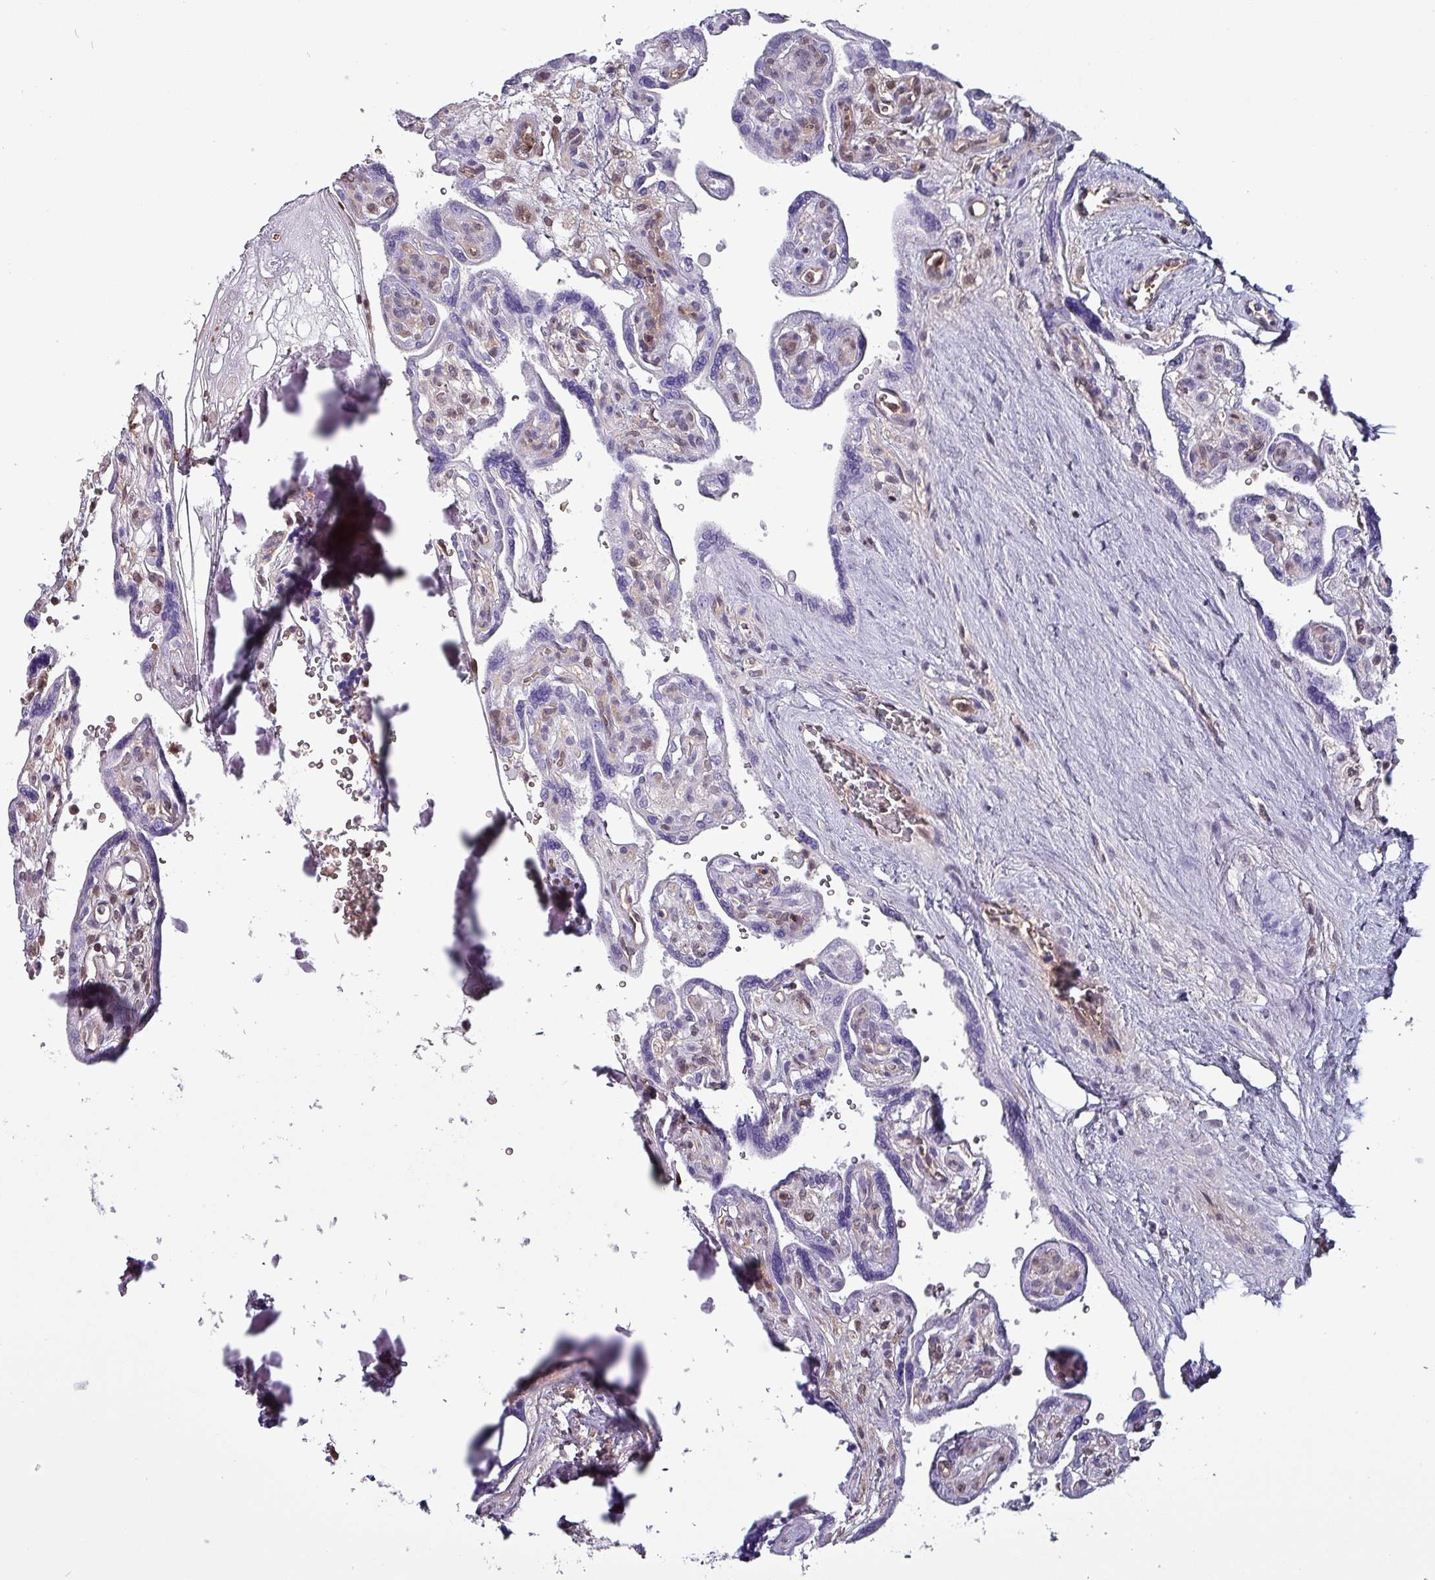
{"staining": {"intensity": "negative", "quantity": "none", "location": "none"}, "tissue": "placenta", "cell_type": "Trophoblastic cells", "image_type": "normal", "snomed": [{"axis": "morphology", "description": "Normal tissue, NOS"}, {"axis": "topography", "description": "Placenta"}], "caption": "The photomicrograph exhibits no significant staining in trophoblastic cells of placenta. Brightfield microscopy of immunohistochemistry (IHC) stained with DAB (3,3'-diaminobenzidine) (brown) and hematoxylin (blue), captured at high magnification.", "gene": "PSMB8", "patient": {"sex": "female", "age": 39}}